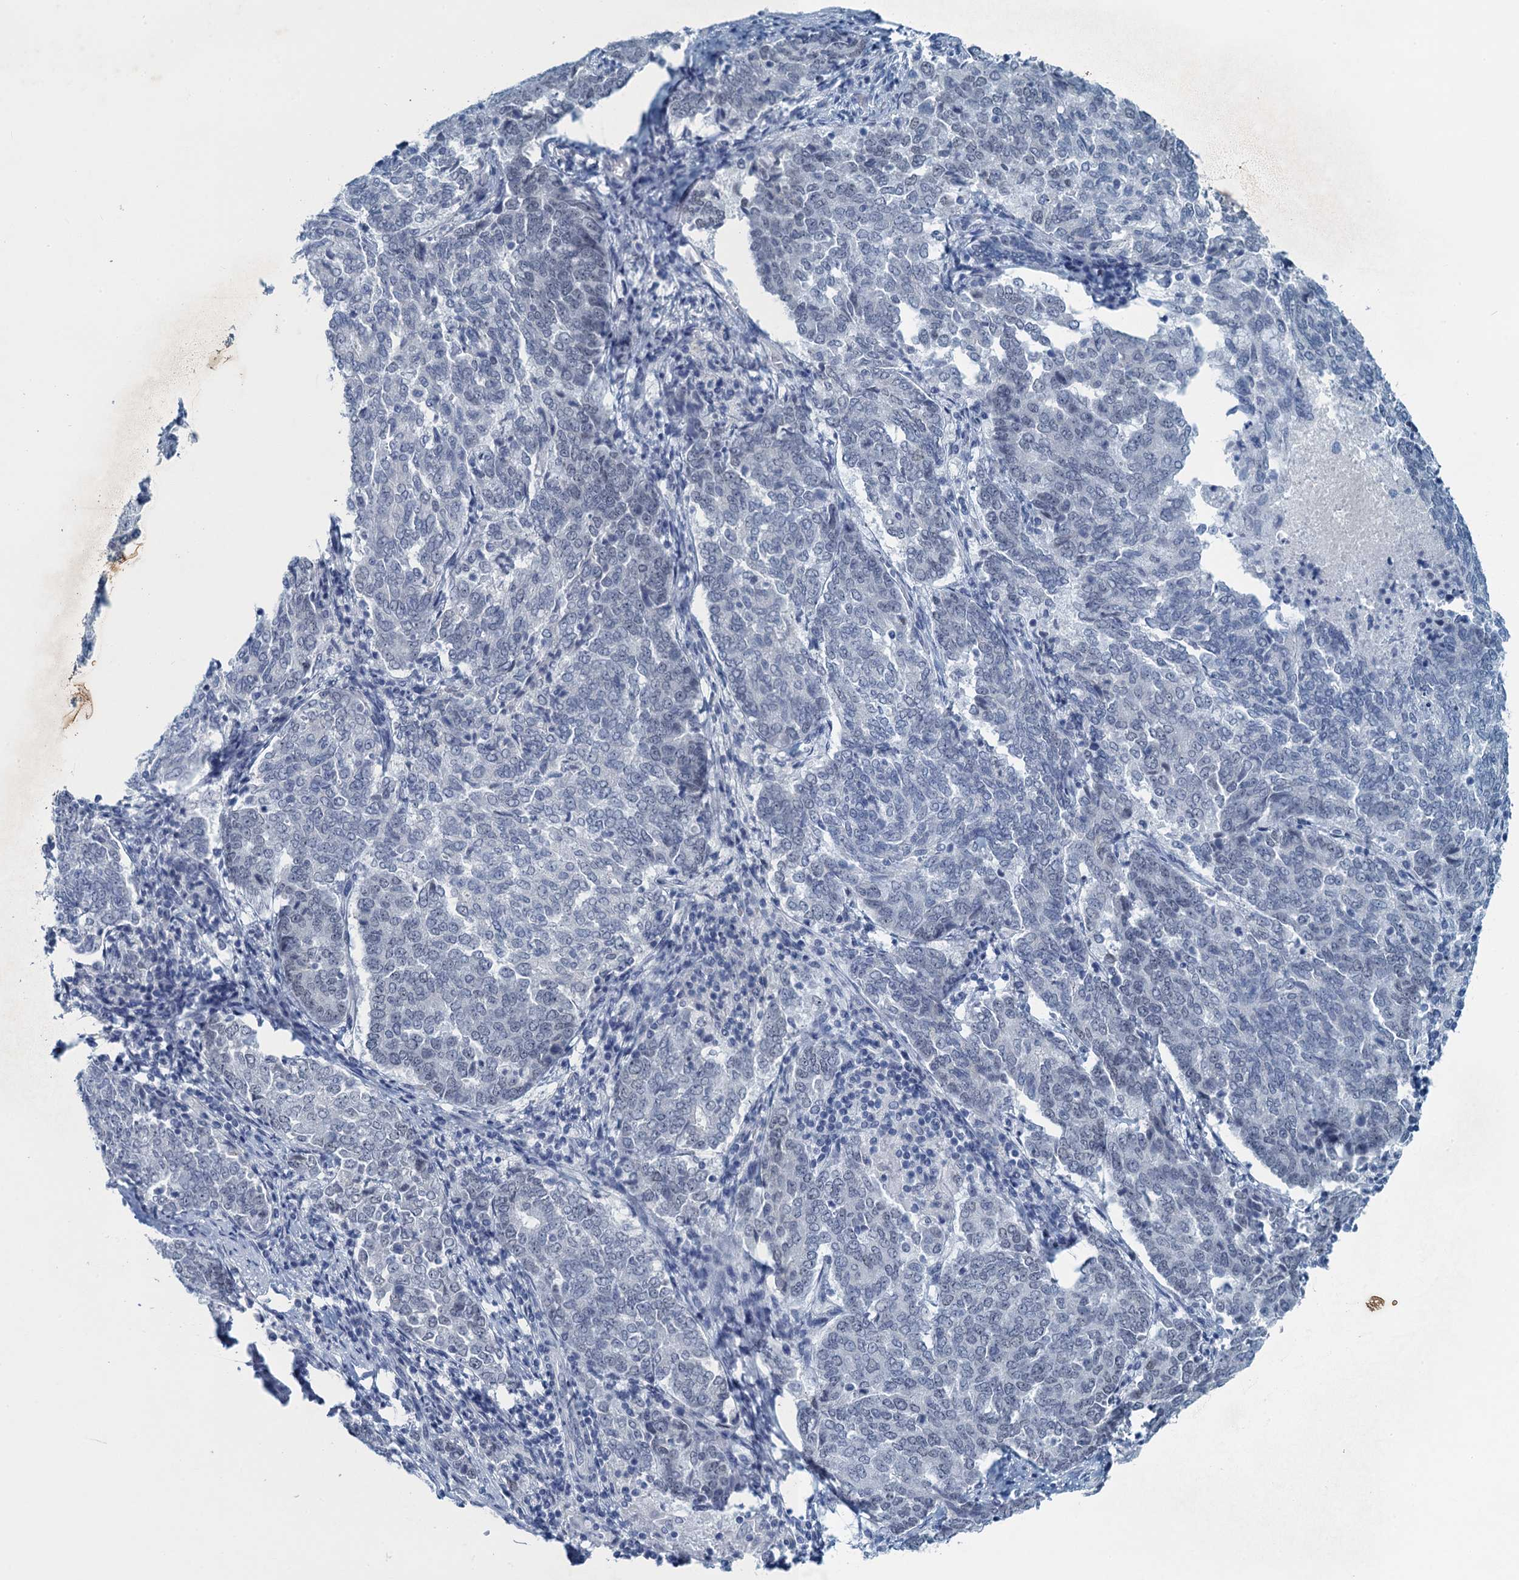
{"staining": {"intensity": "negative", "quantity": "none", "location": "none"}, "tissue": "endometrial cancer", "cell_type": "Tumor cells", "image_type": "cancer", "snomed": [{"axis": "morphology", "description": "Adenocarcinoma, NOS"}, {"axis": "topography", "description": "Endometrium"}], "caption": "The image exhibits no significant expression in tumor cells of endometrial cancer (adenocarcinoma).", "gene": "ENSG00000131152", "patient": {"sex": "female", "age": 80}}